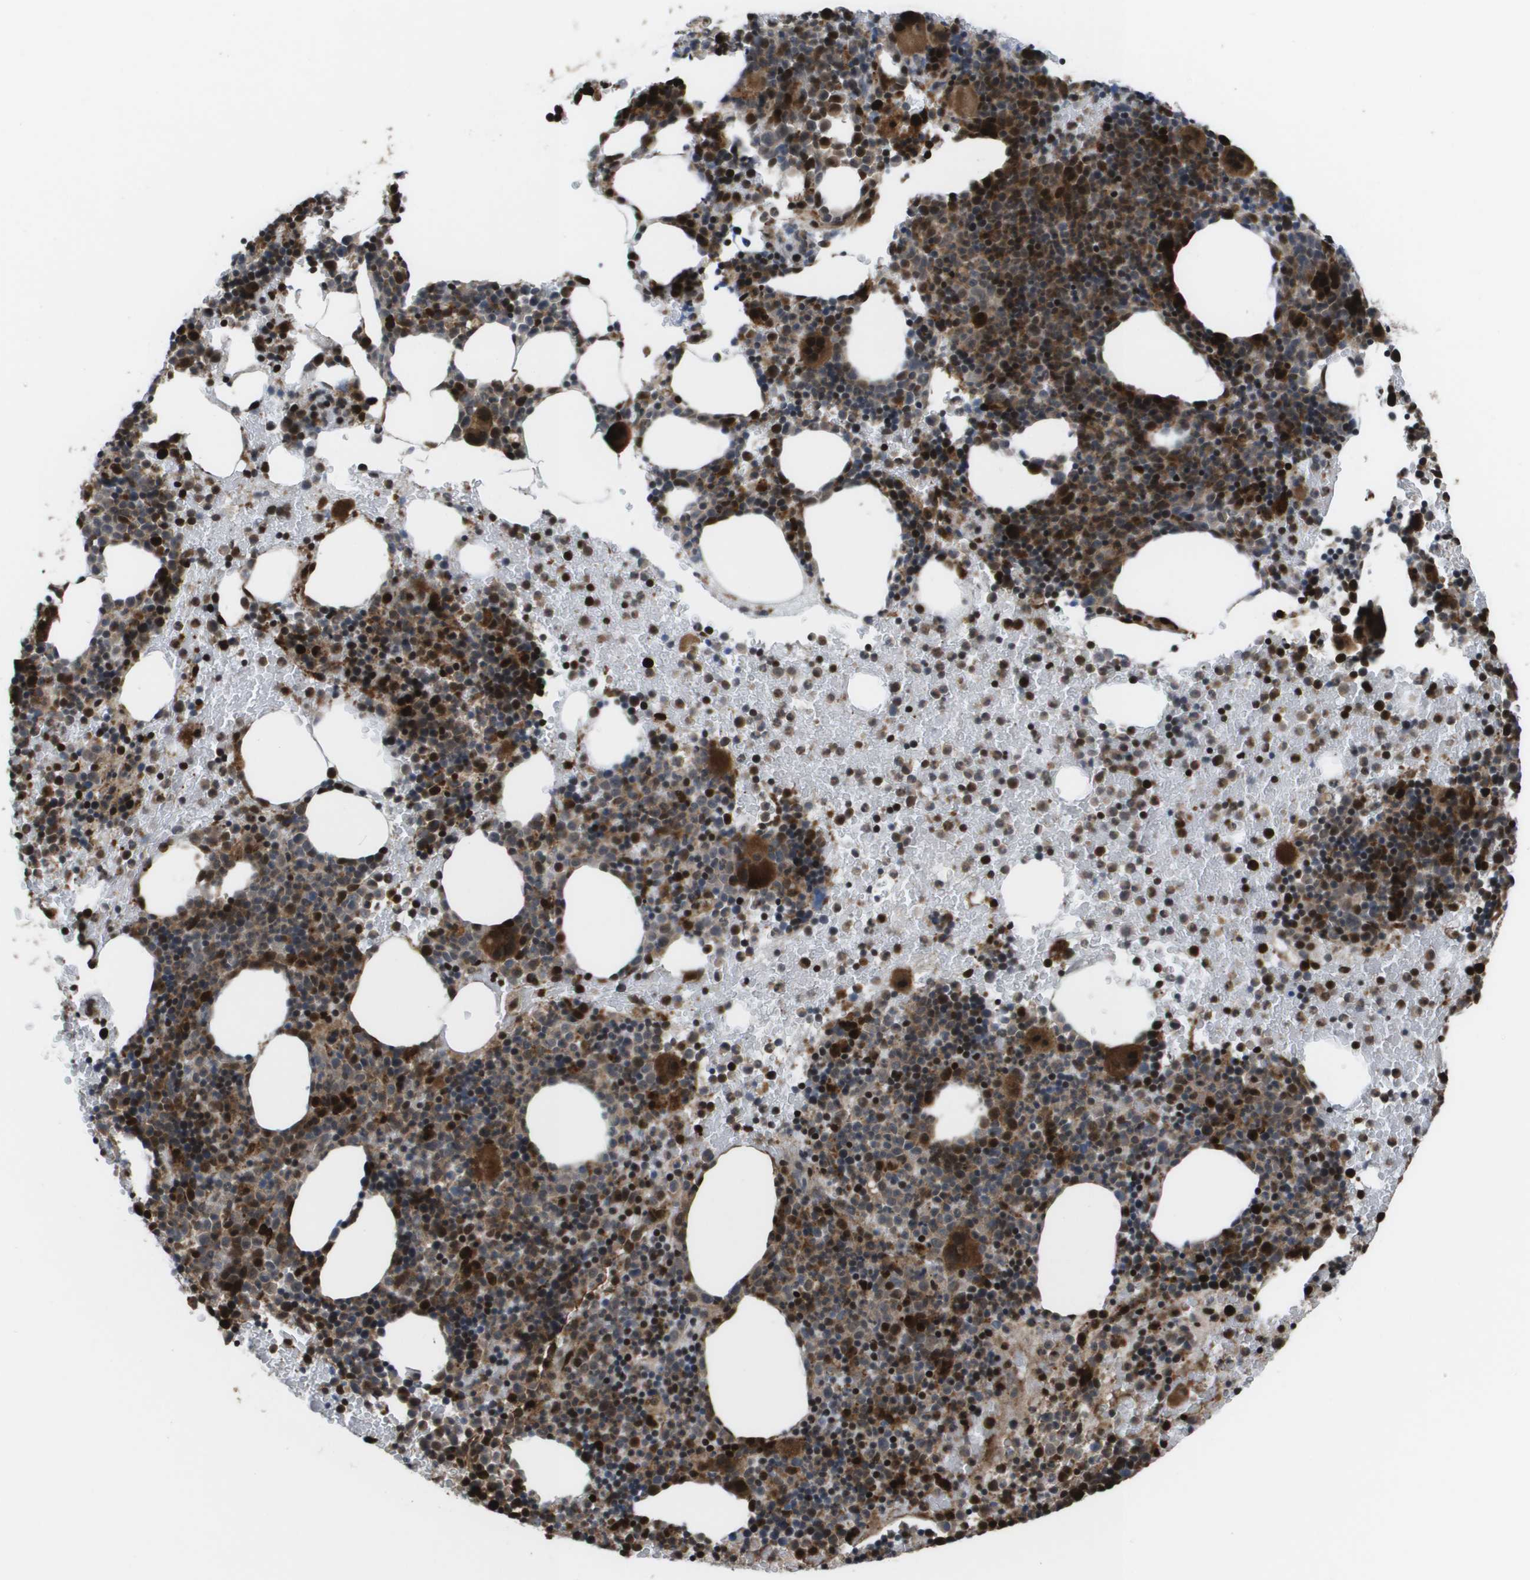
{"staining": {"intensity": "strong", "quantity": "25%-75%", "location": "cytoplasmic/membranous,nuclear"}, "tissue": "bone marrow", "cell_type": "Hematopoietic cells", "image_type": "normal", "snomed": [{"axis": "morphology", "description": "Normal tissue, NOS"}, {"axis": "morphology", "description": "Inflammation, NOS"}, {"axis": "topography", "description": "Bone marrow"}], "caption": "Strong cytoplasmic/membranous,nuclear protein positivity is seen in approximately 25%-75% of hematopoietic cells in bone marrow. The protein is shown in brown color, while the nuclei are stained blue.", "gene": "AXIN2", "patient": {"sex": "male", "age": 72}}